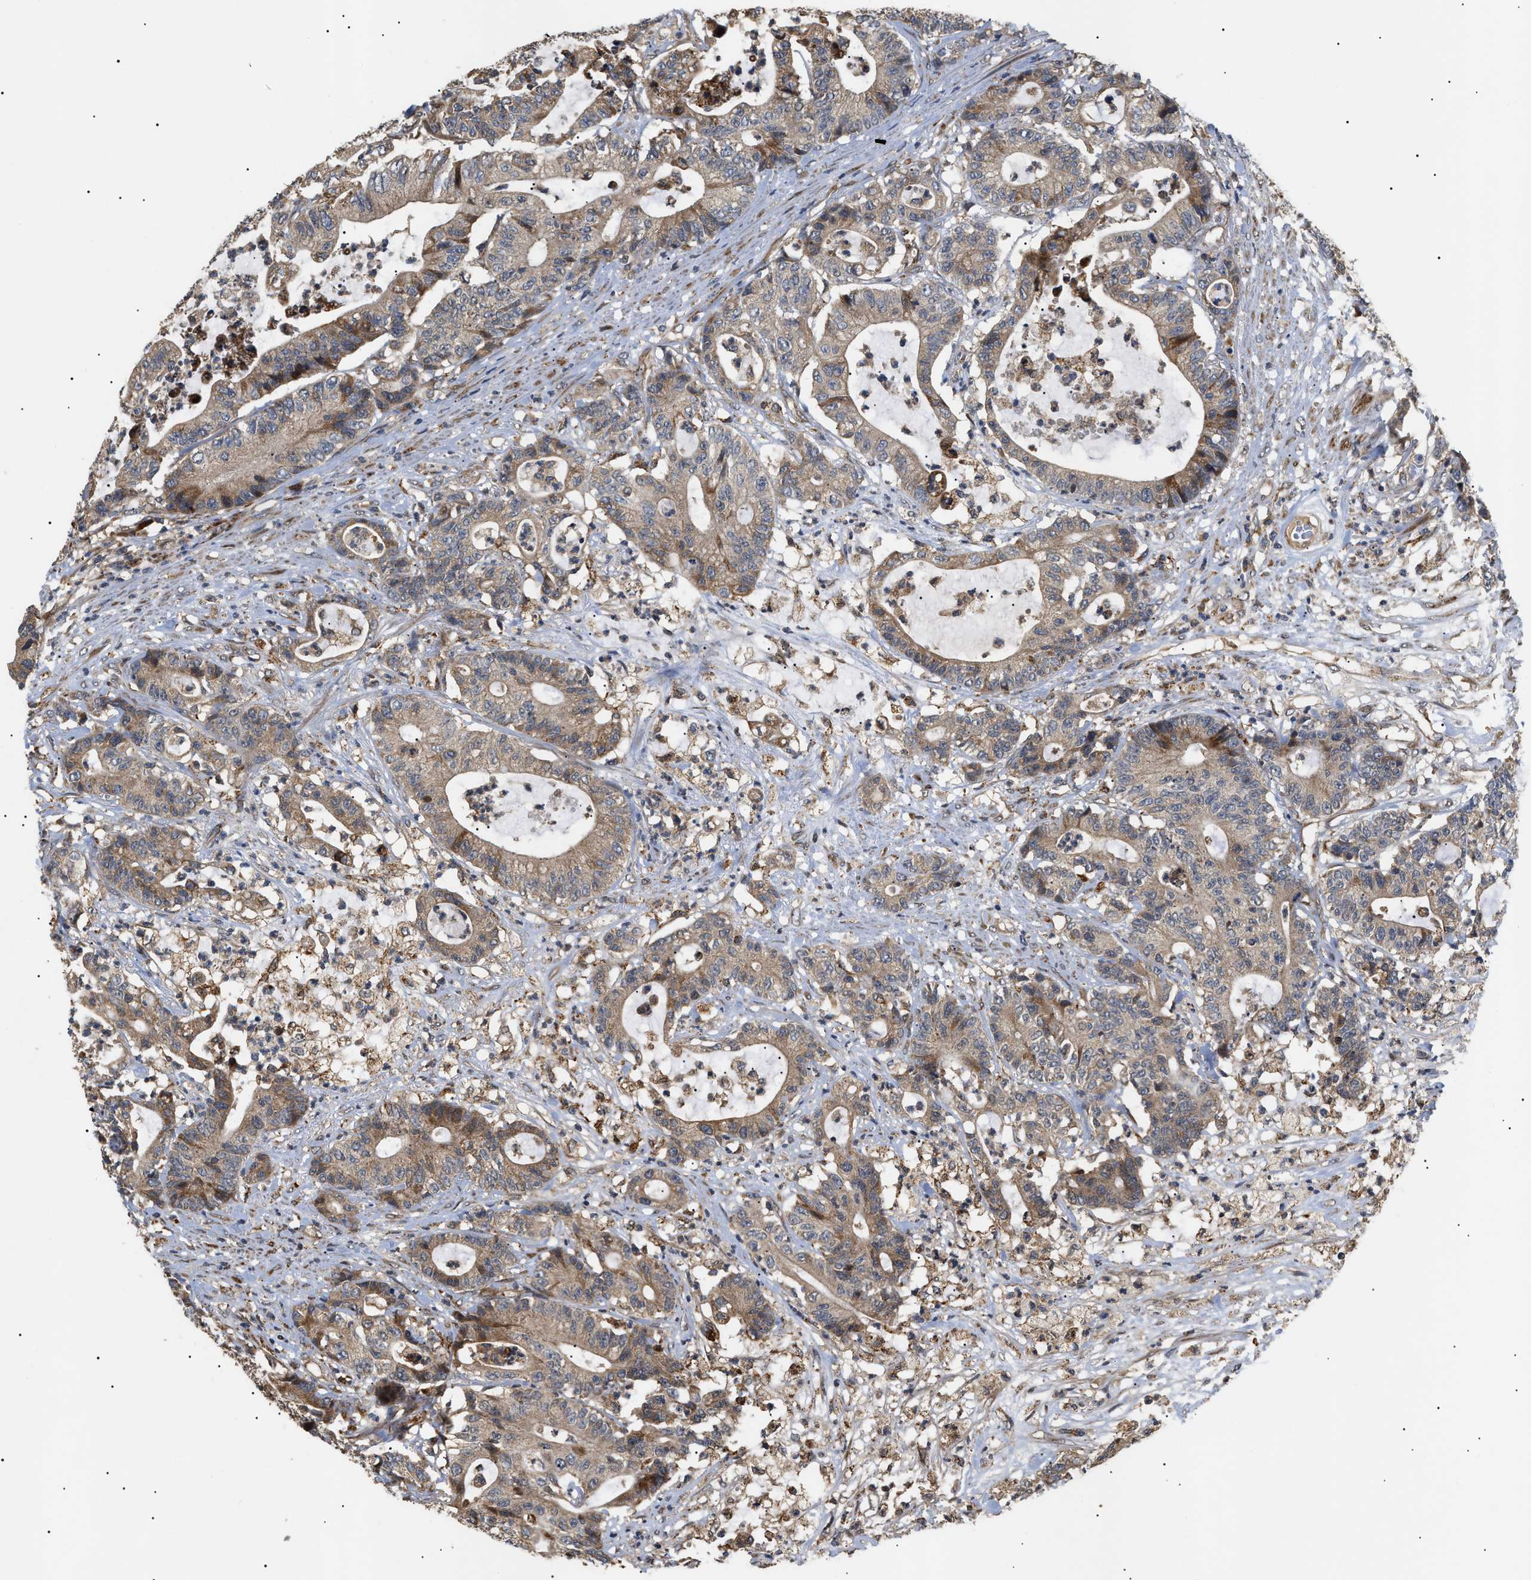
{"staining": {"intensity": "moderate", "quantity": ">75%", "location": "cytoplasmic/membranous"}, "tissue": "colorectal cancer", "cell_type": "Tumor cells", "image_type": "cancer", "snomed": [{"axis": "morphology", "description": "Adenocarcinoma, NOS"}, {"axis": "topography", "description": "Colon"}], "caption": "The micrograph displays staining of colorectal adenocarcinoma, revealing moderate cytoplasmic/membranous protein positivity (brown color) within tumor cells.", "gene": "ASTL", "patient": {"sex": "female", "age": 84}}